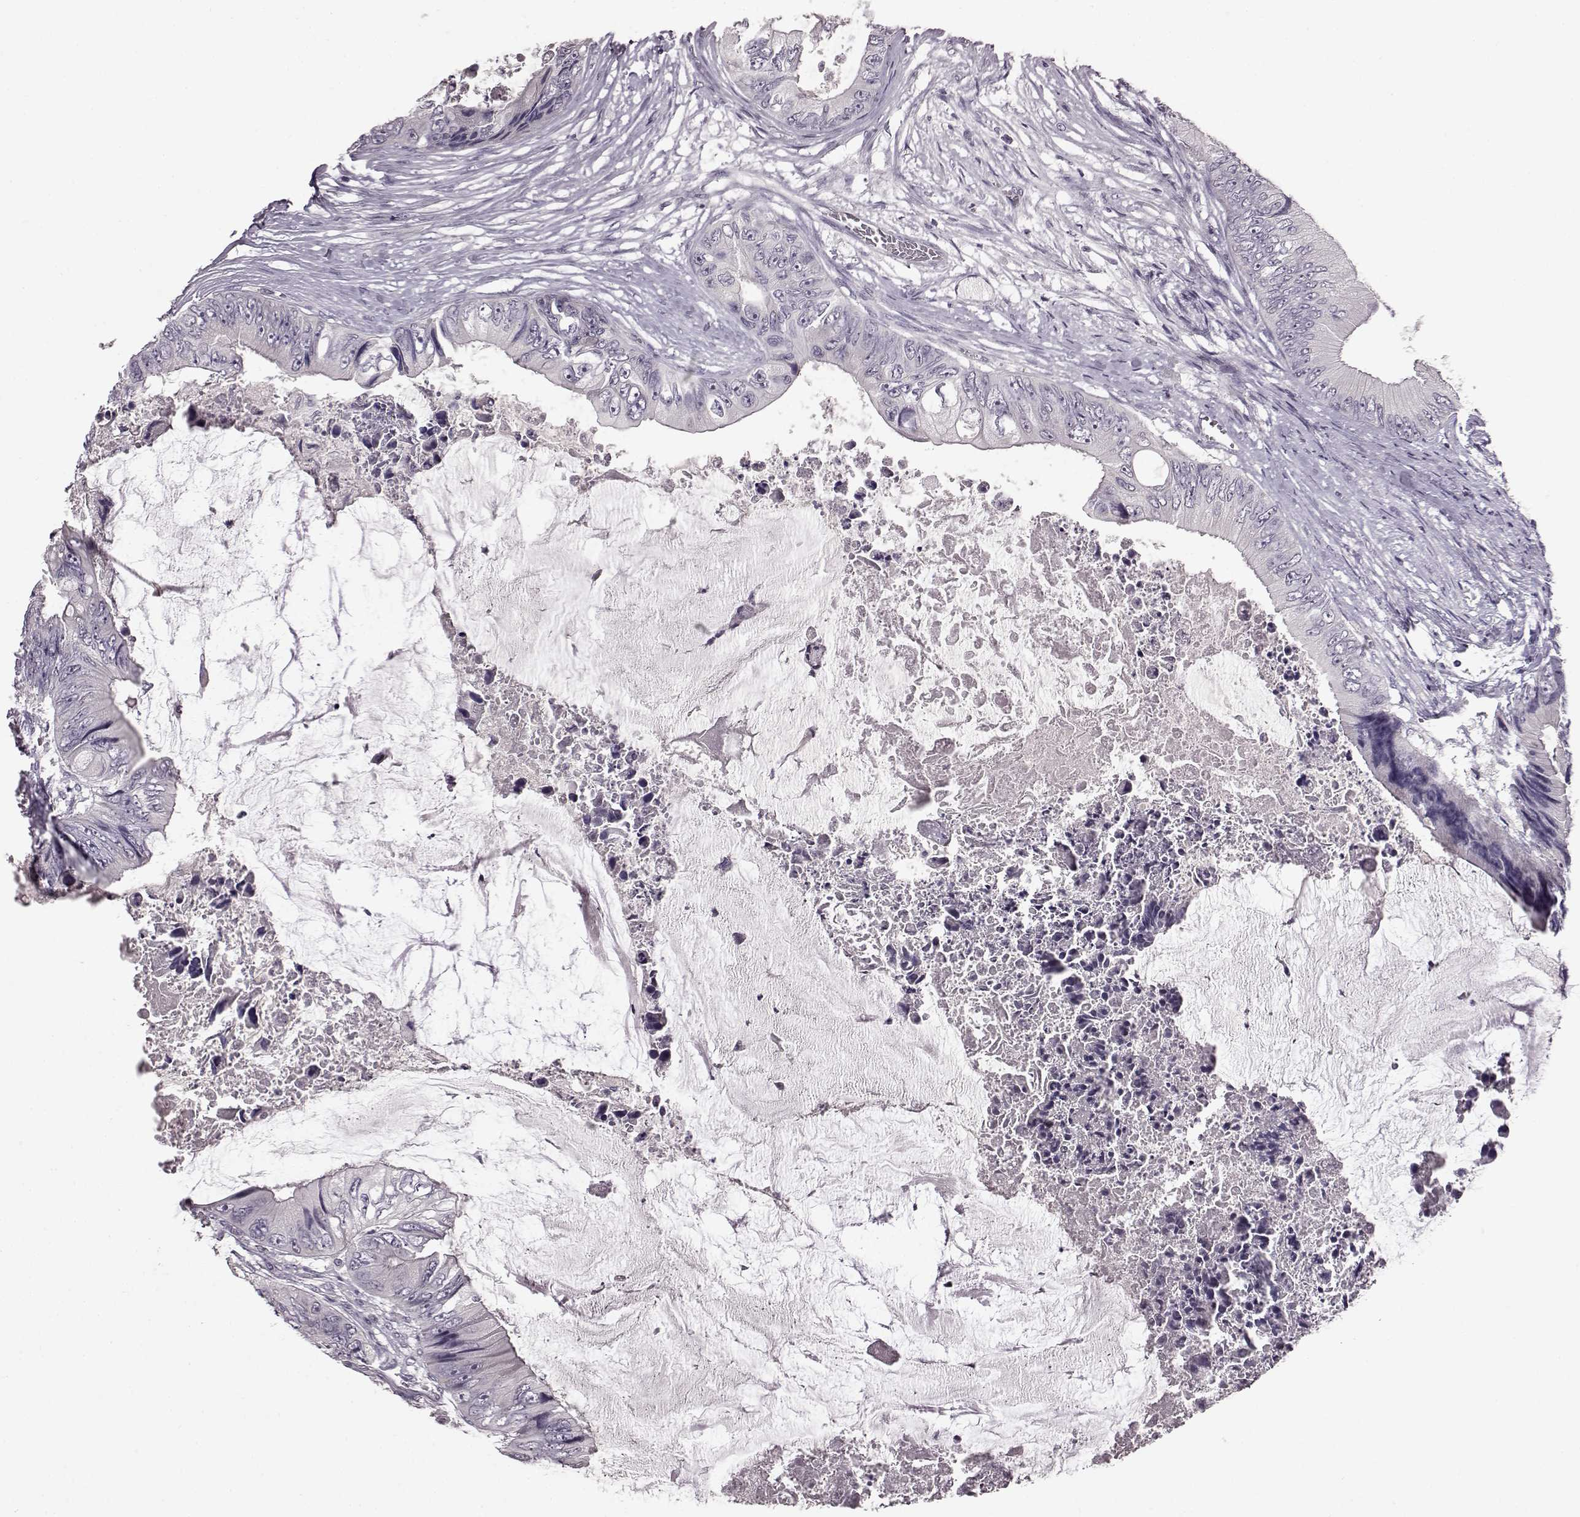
{"staining": {"intensity": "negative", "quantity": "none", "location": "none"}, "tissue": "colorectal cancer", "cell_type": "Tumor cells", "image_type": "cancer", "snomed": [{"axis": "morphology", "description": "Adenocarcinoma, NOS"}, {"axis": "topography", "description": "Rectum"}], "caption": "Image shows no protein expression in tumor cells of colorectal cancer tissue. (Immunohistochemistry (ihc), brightfield microscopy, high magnification).", "gene": "LHB", "patient": {"sex": "male", "age": 63}}